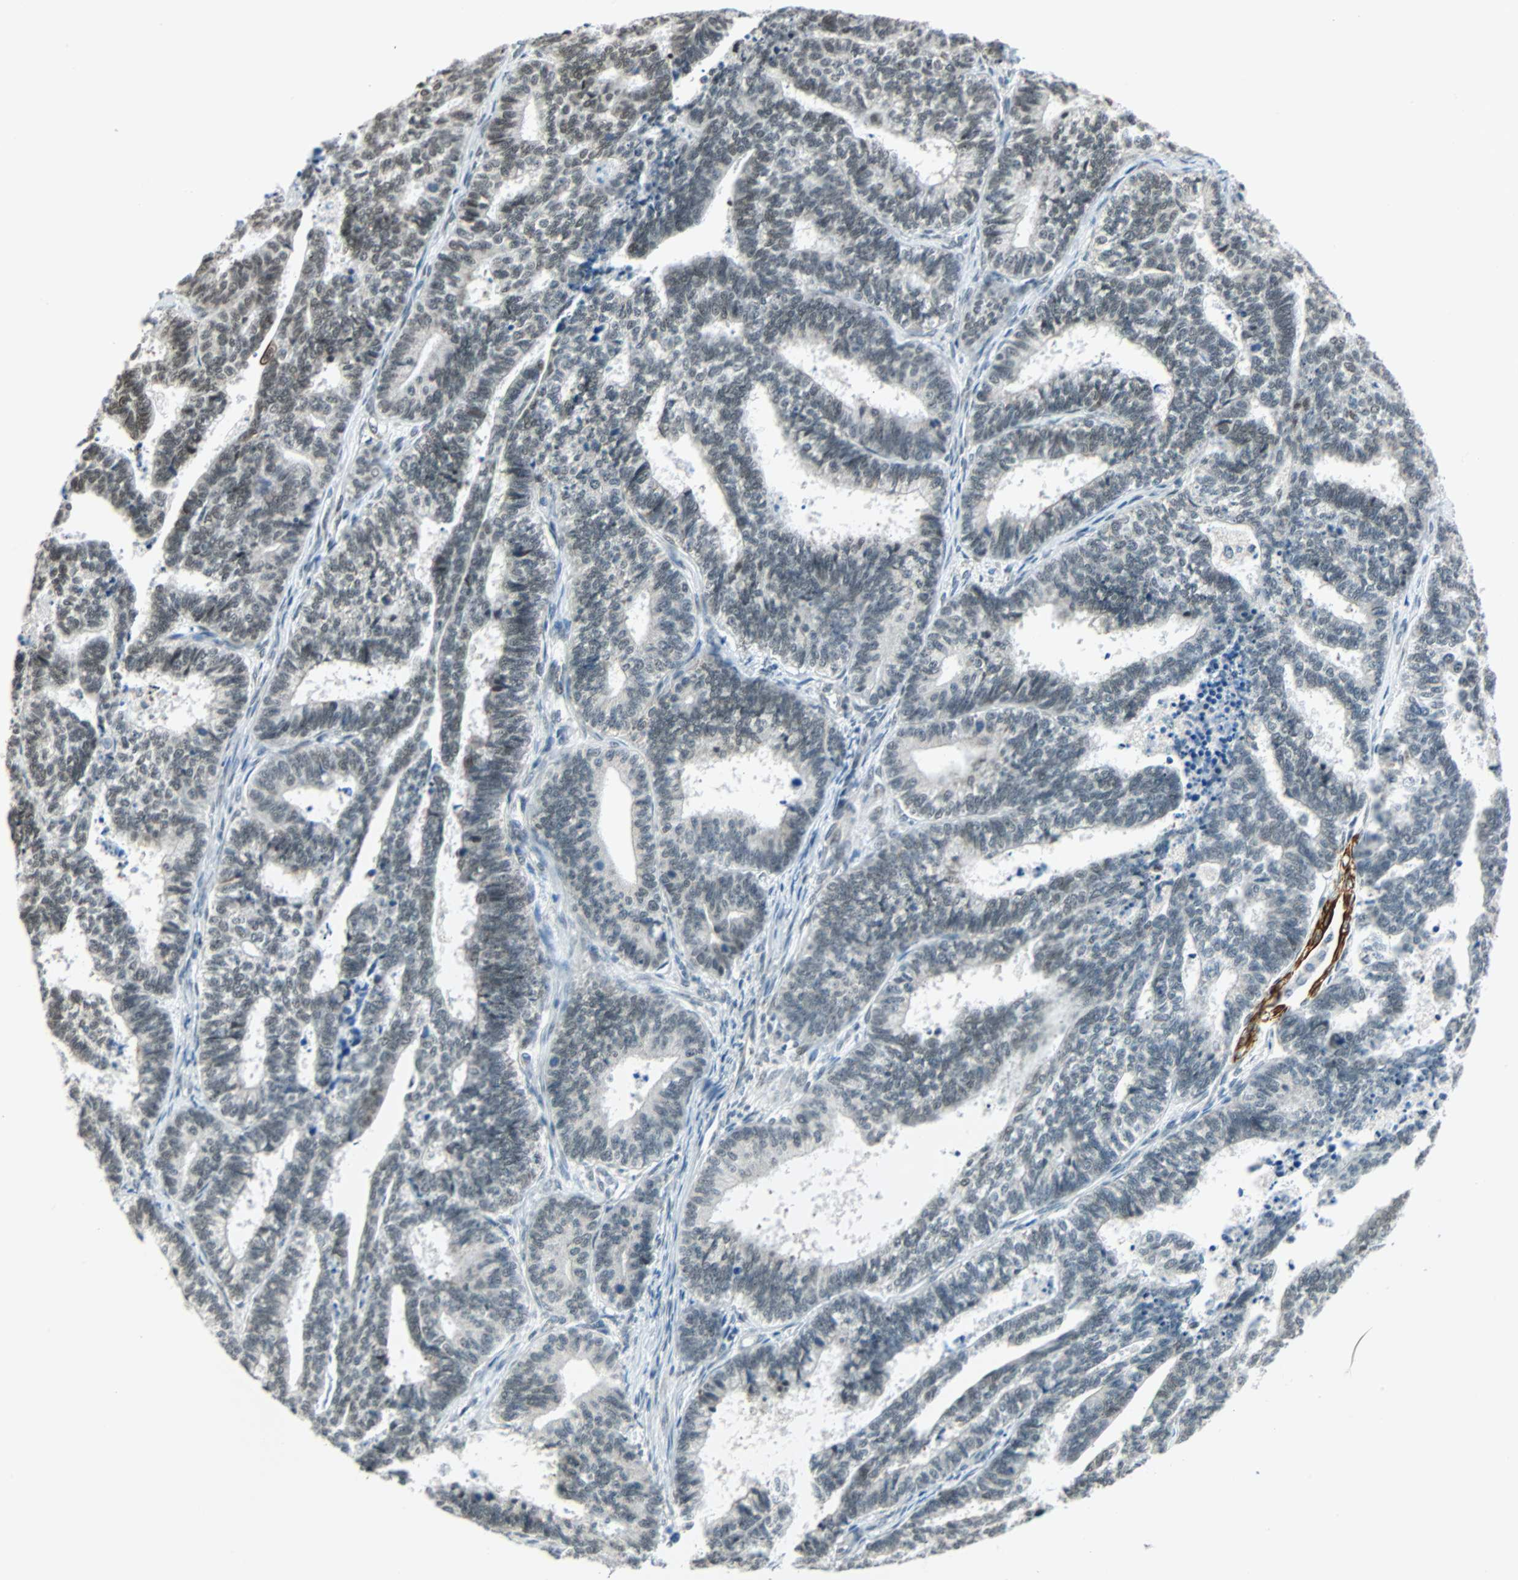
{"staining": {"intensity": "negative", "quantity": "none", "location": "none"}, "tissue": "endometrial cancer", "cell_type": "Tumor cells", "image_type": "cancer", "snomed": [{"axis": "morphology", "description": "Adenocarcinoma, NOS"}, {"axis": "topography", "description": "Endometrium"}], "caption": "This histopathology image is of endometrial cancer stained with immunohistochemistry (IHC) to label a protein in brown with the nuclei are counter-stained blue. There is no expression in tumor cells. (Stains: DAB (3,3'-diaminobenzidine) IHC with hematoxylin counter stain, Microscopy: brightfield microscopy at high magnification).", "gene": "NELFE", "patient": {"sex": "female", "age": 70}}